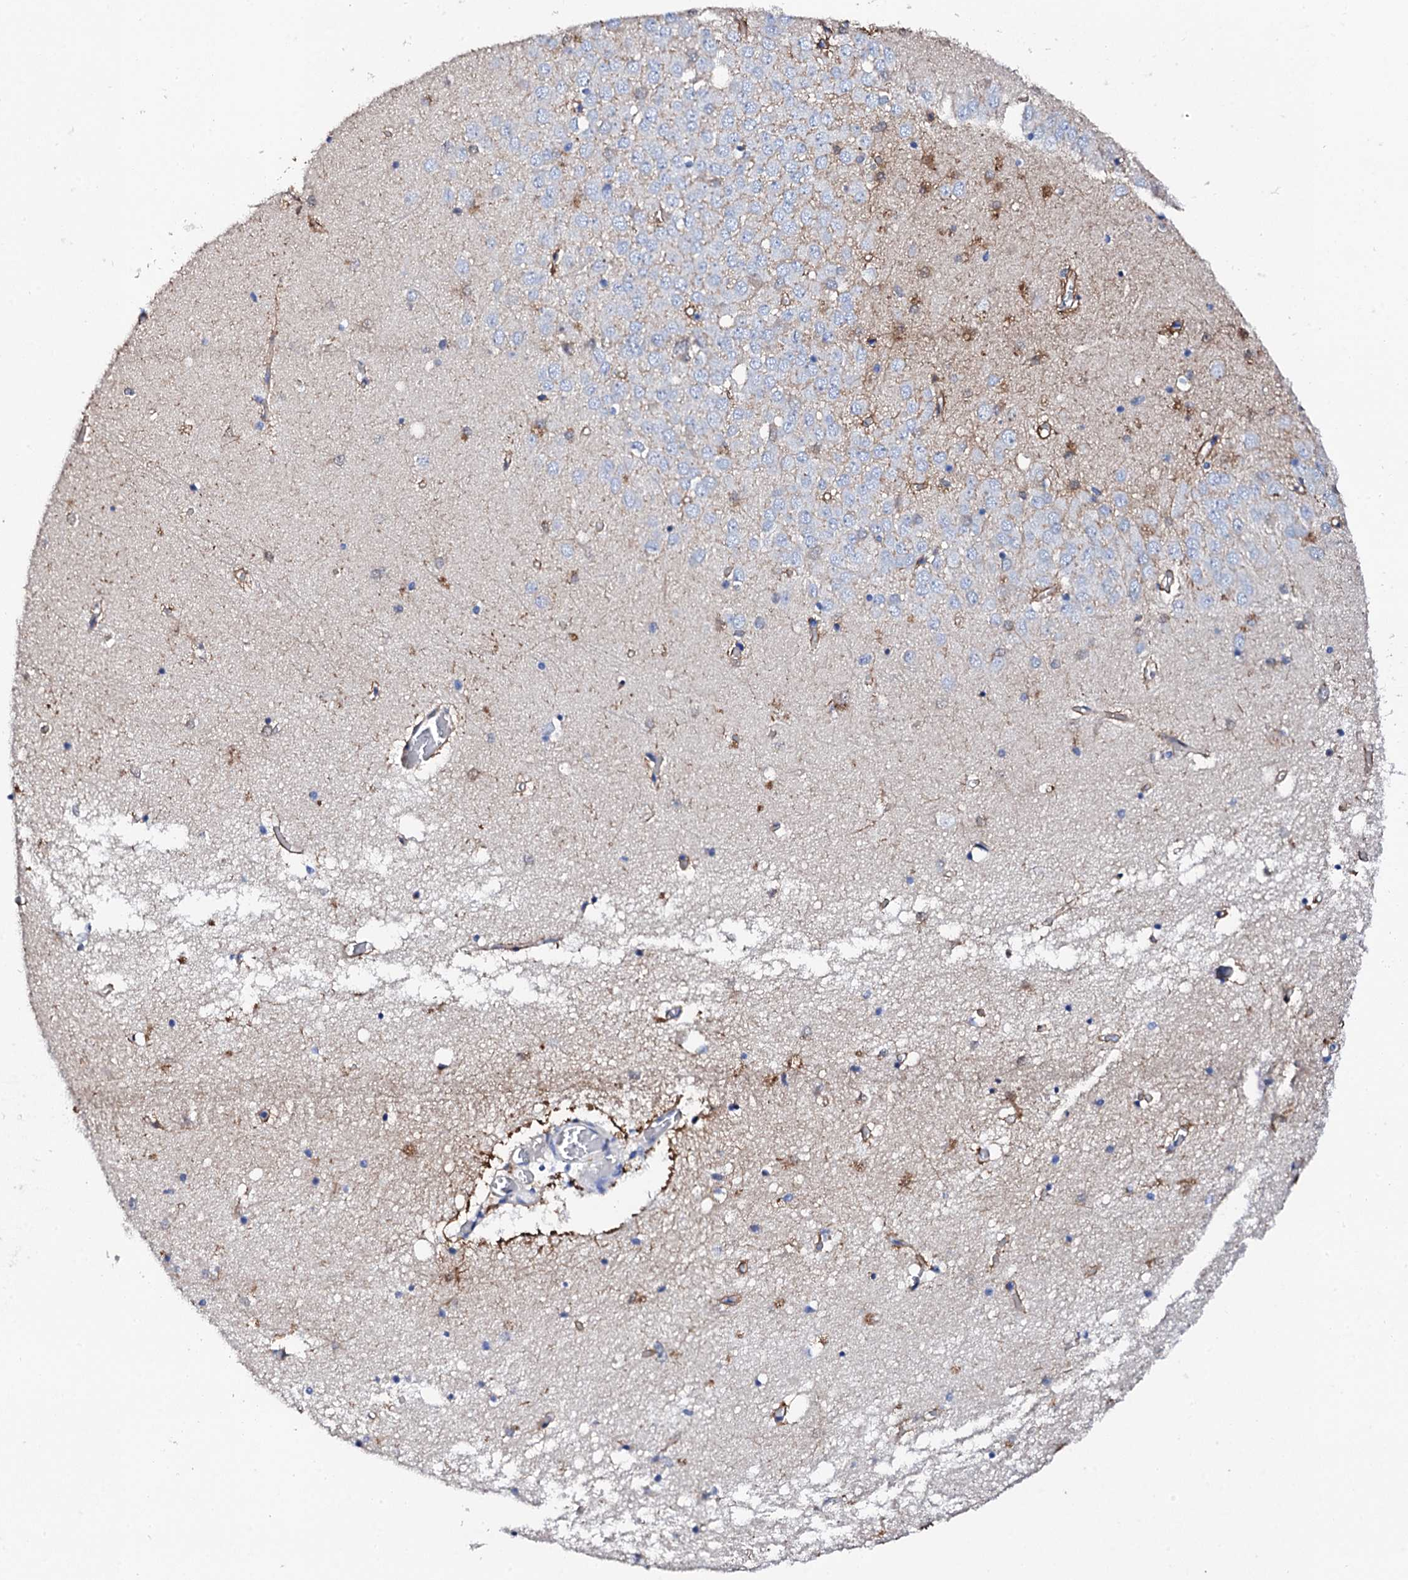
{"staining": {"intensity": "moderate", "quantity": "25%-75%", "location": "cytoplasmic/membranous"}, "tissue": "hippocampus", "cell_type": "Glial cells", "image_type": "normal", "snomed": [{"axis": "morphology", "description": "Normal tissue, NOS"}, {"axis": "topography", "description": "Hippocampus"}], "caption": "IHC (DAB) staining of benign human hippocampus shows moderate cytoplasmic/membranous protein positivity in approximately 25%-75% of glial cells. (DAB (3,3'-diaminobenzidine) = brown stain, brightfield microscopy at high magnification).", "gene": "KLHL32", "patient": {"sex": "male", "age": 70}}